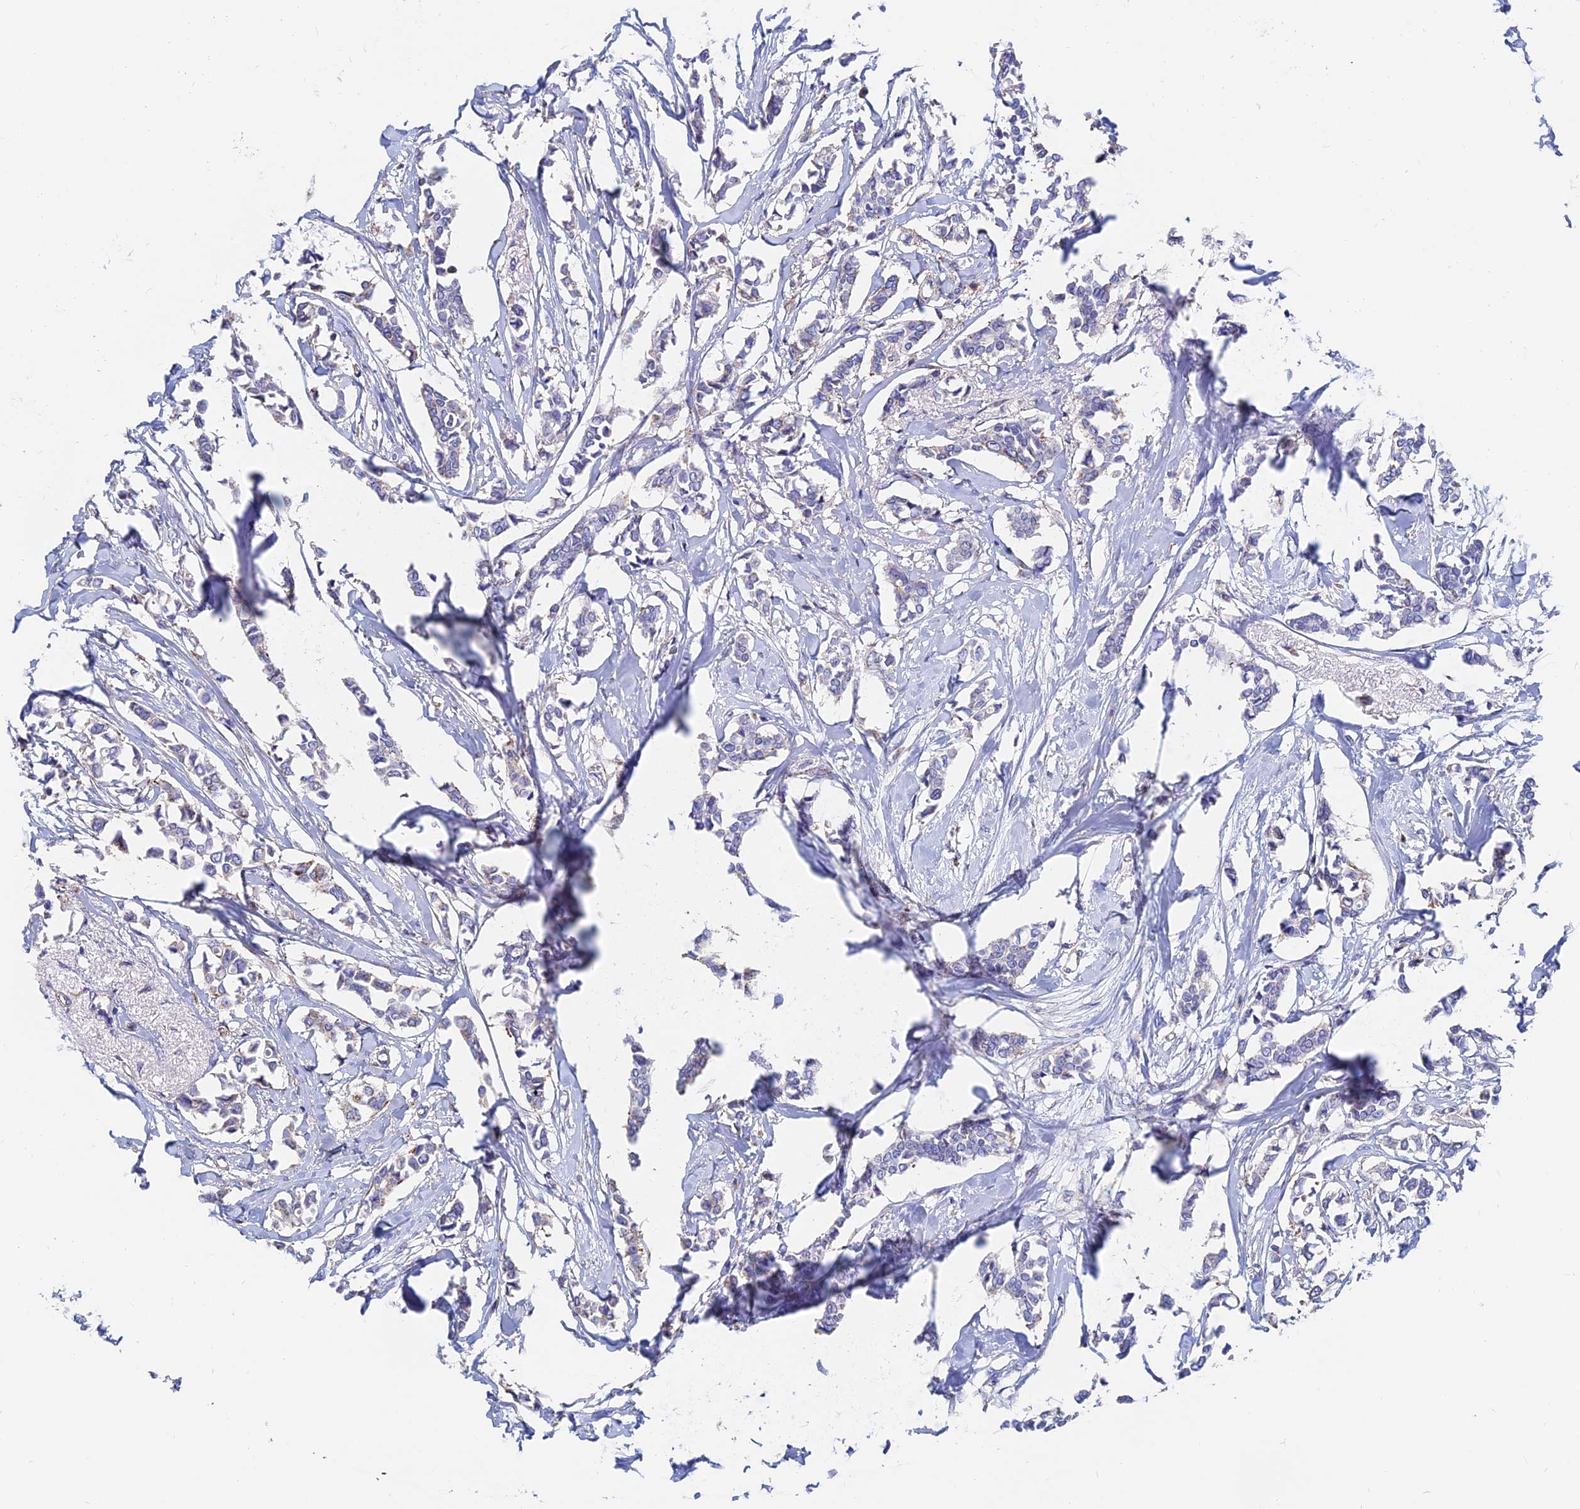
{"staining": {"intensity": "weak", "quantity": "<25%", "location": "cytoplasmic/membranous"}, "tissue": "breast cancer", "cell_type": "Tumor cells", "image_type": "cancer", "snomed": [{"axis": "morphology", "description": "Duct carcinoma"}, {"axis": "topography", "description": "Breast"}], "caption": "An IHC image of invasive ductal carcinoma (breast) is shown. There is no staining in tumor cells of invasive ductal carcinoma (breast).", "gene": "SPNS1", "patient": {"sex": "female", "age": 41}}